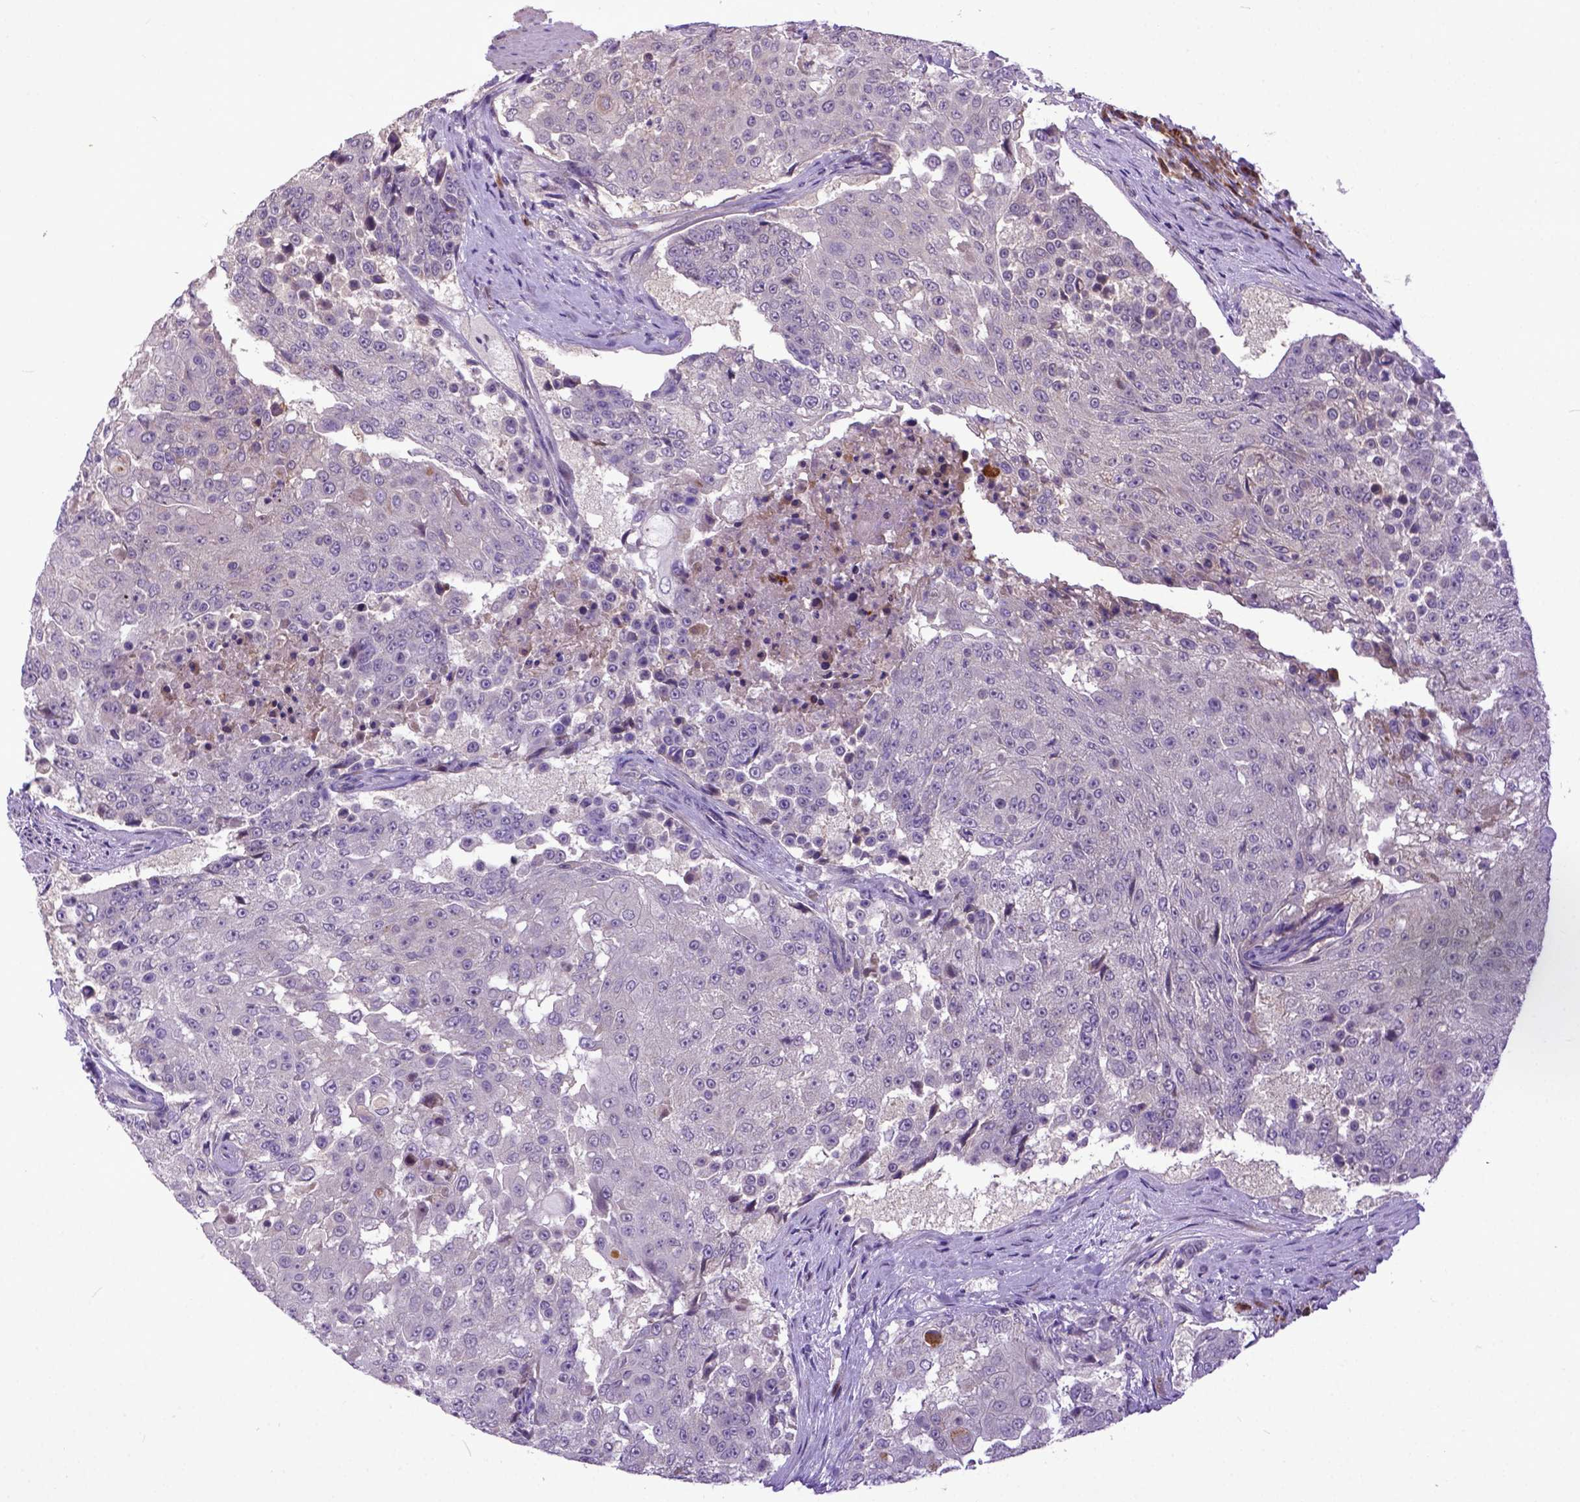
{"staining": {"intensity": "negative", "quantity": "none", "location": "none"}, "tissue": "urothelial cancer", "cell_type": "Tumor cells", "image_type": "cancer", "snomed": [{"axis": "morphology", "description": "Urothelial carcinoma, High grade"}, {"axis": "topography", "description": "Urinary bladder"}], "caption": "Immunohistochemistry (IHC) histopathology image of neoplastic tissue: high-grade urothelial carcinoma stained with DAB (3,3'-diaminobenzidine) reveals no significant protein positivity in tumor cells.", "gene": "CPNE1", "patient": {"sex": "female", "age": 63}}